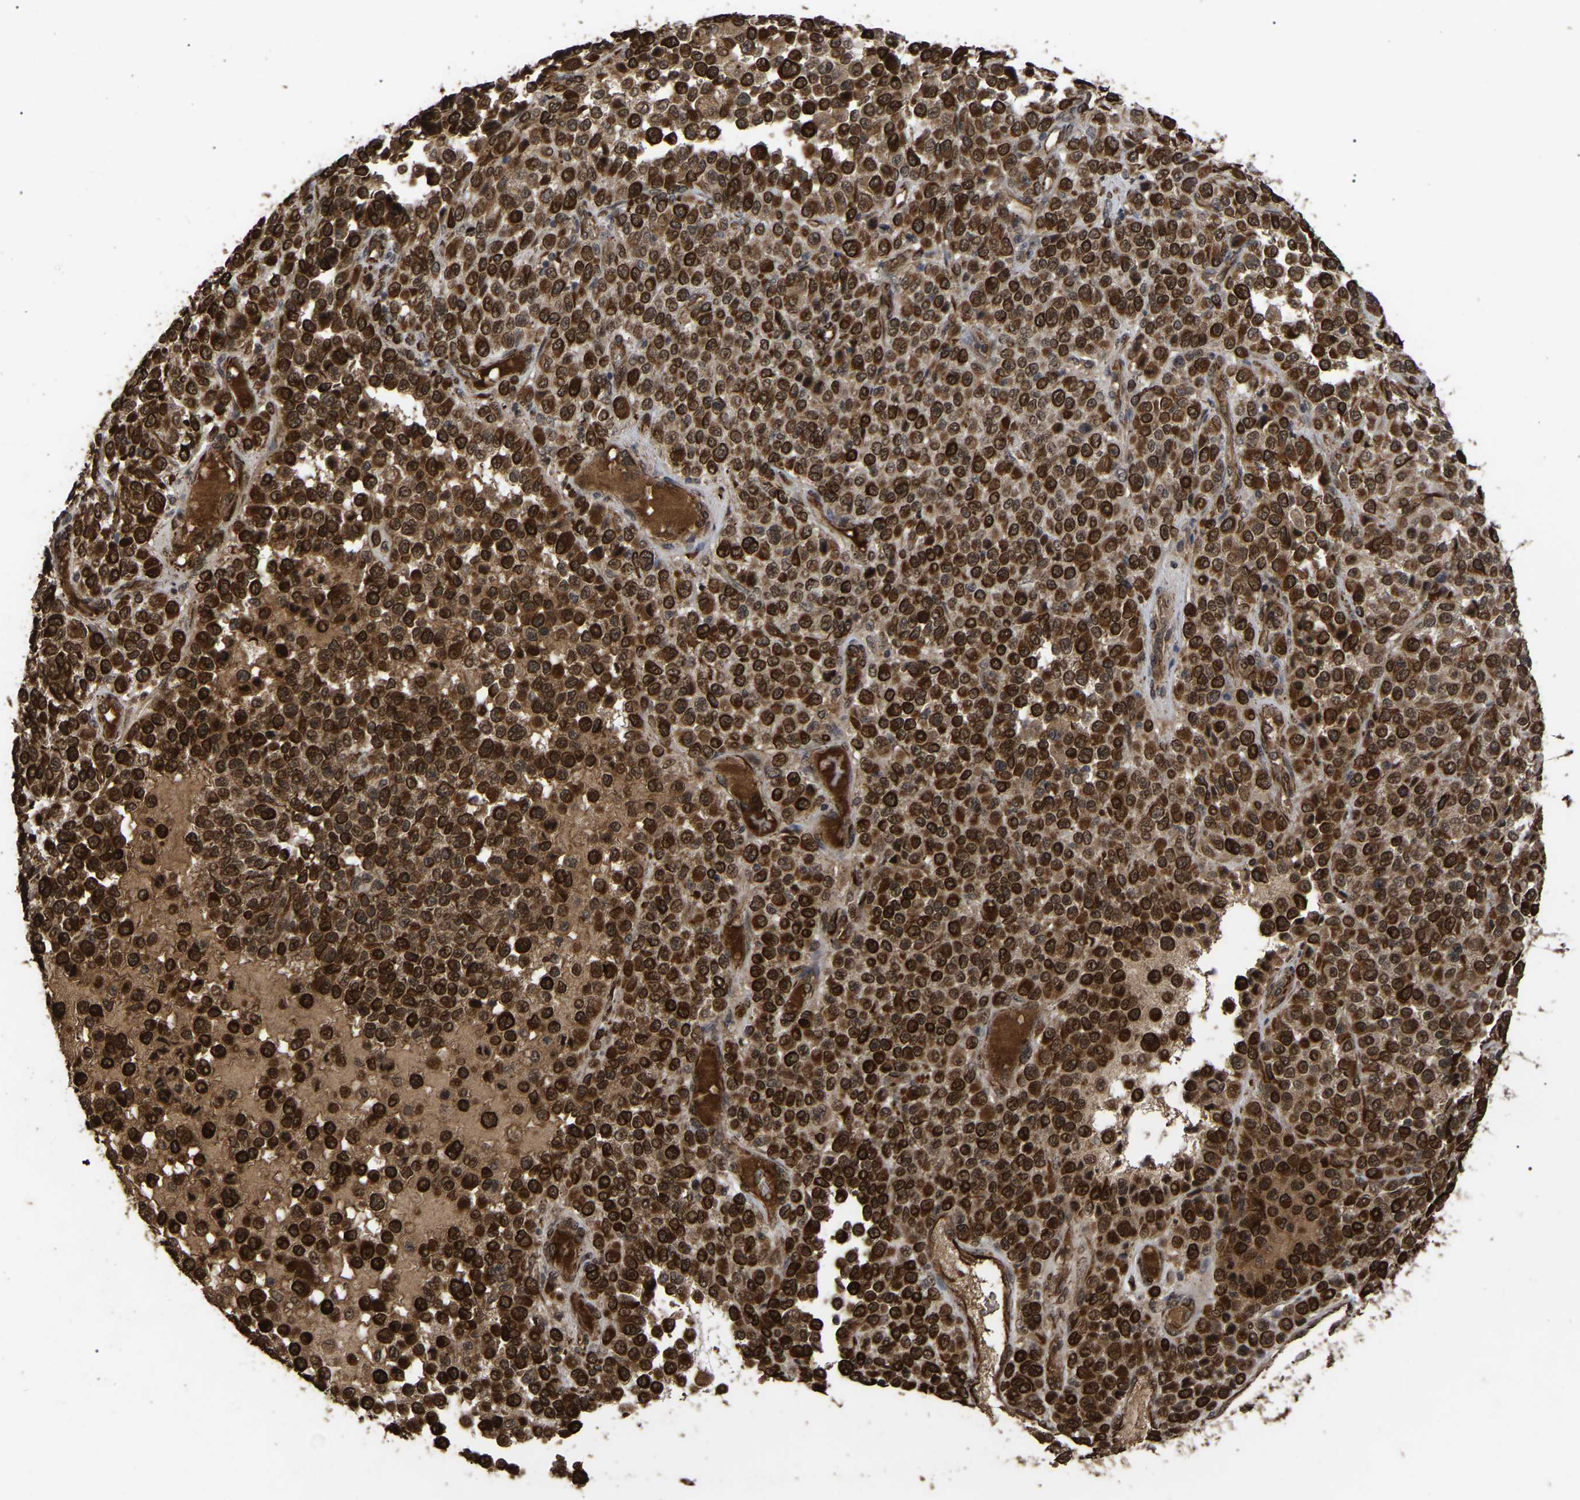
{"staining": {"intensity": "strong", "quantity": ">75%", "location": "cytoplasmic/membranous,nuclear"}, "tissue": "melanoma", "cell_type": "Tumor cells", "image_type": "cancer", "snomed": [{"axis": "morphology", "description": "Malignant melanoma, Metastatic site"}, {"axis": "topography", "description": "Pancreas"}], "caption": "The photomicrograph exhibits a brown stain indicating the presence of a protein in the cytoplasmic/membranous and nuclear of tumor cells in malignant melanoma (metastatic site).", "gene": "FAM161B", "patient": {"sex": "female", "age": 30}}